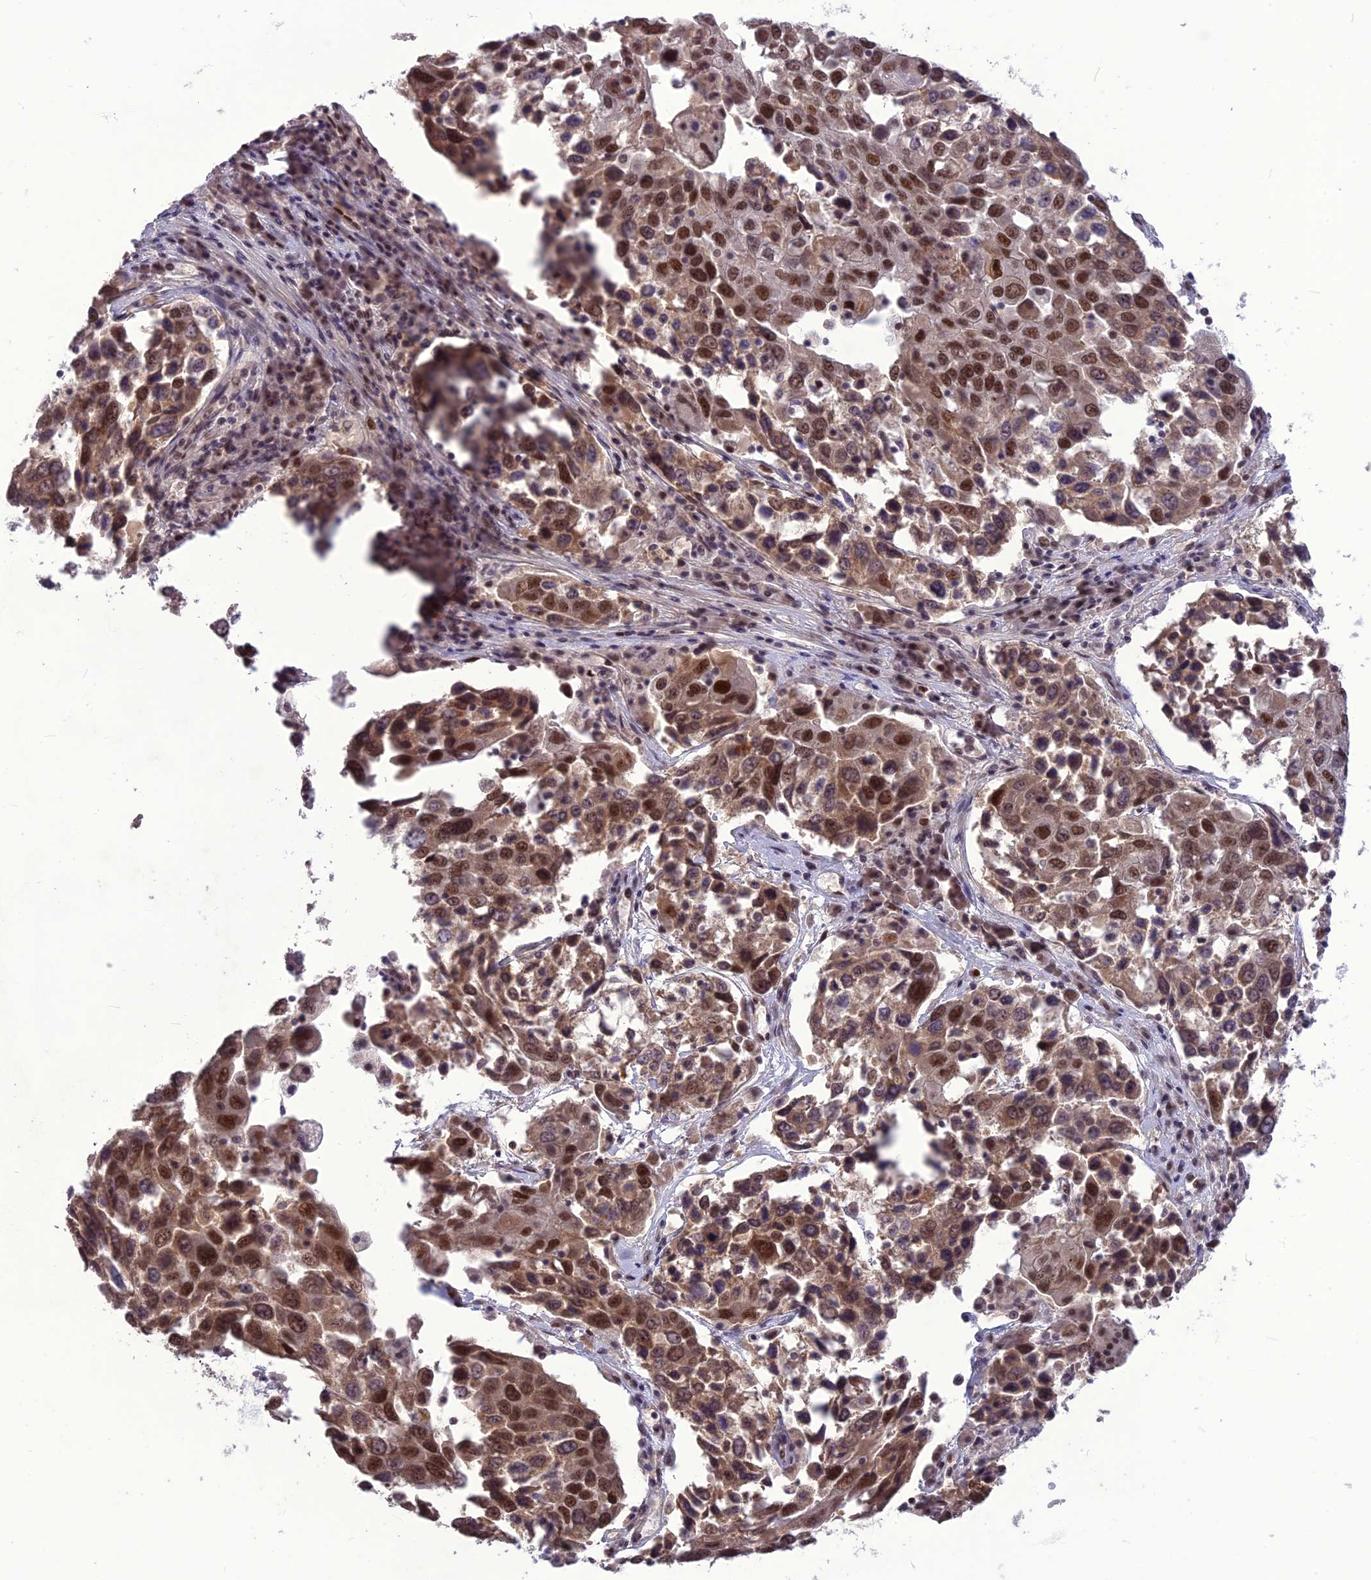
{"staining": {"intensity": "moderate", "quantity": ">75%", "location": "nuclear"}, "tissue": "lung cancer", "cell_type": "Tumor cells", "image_type": "cancer", "snomed": [{"axis": "morphology", "description": "Squamous cell carcinoma, NOS"}, {"axis": "topography", "description": "Lung"}], "caption": "Lung cancer (squamous cell carcinoma) stained with a brown dye demonstrates moderate nuclear positive positivity in approximately >75% of tumor cells.", "gene": "DIS3", "patient": {"sex": "male", "age": 65}}